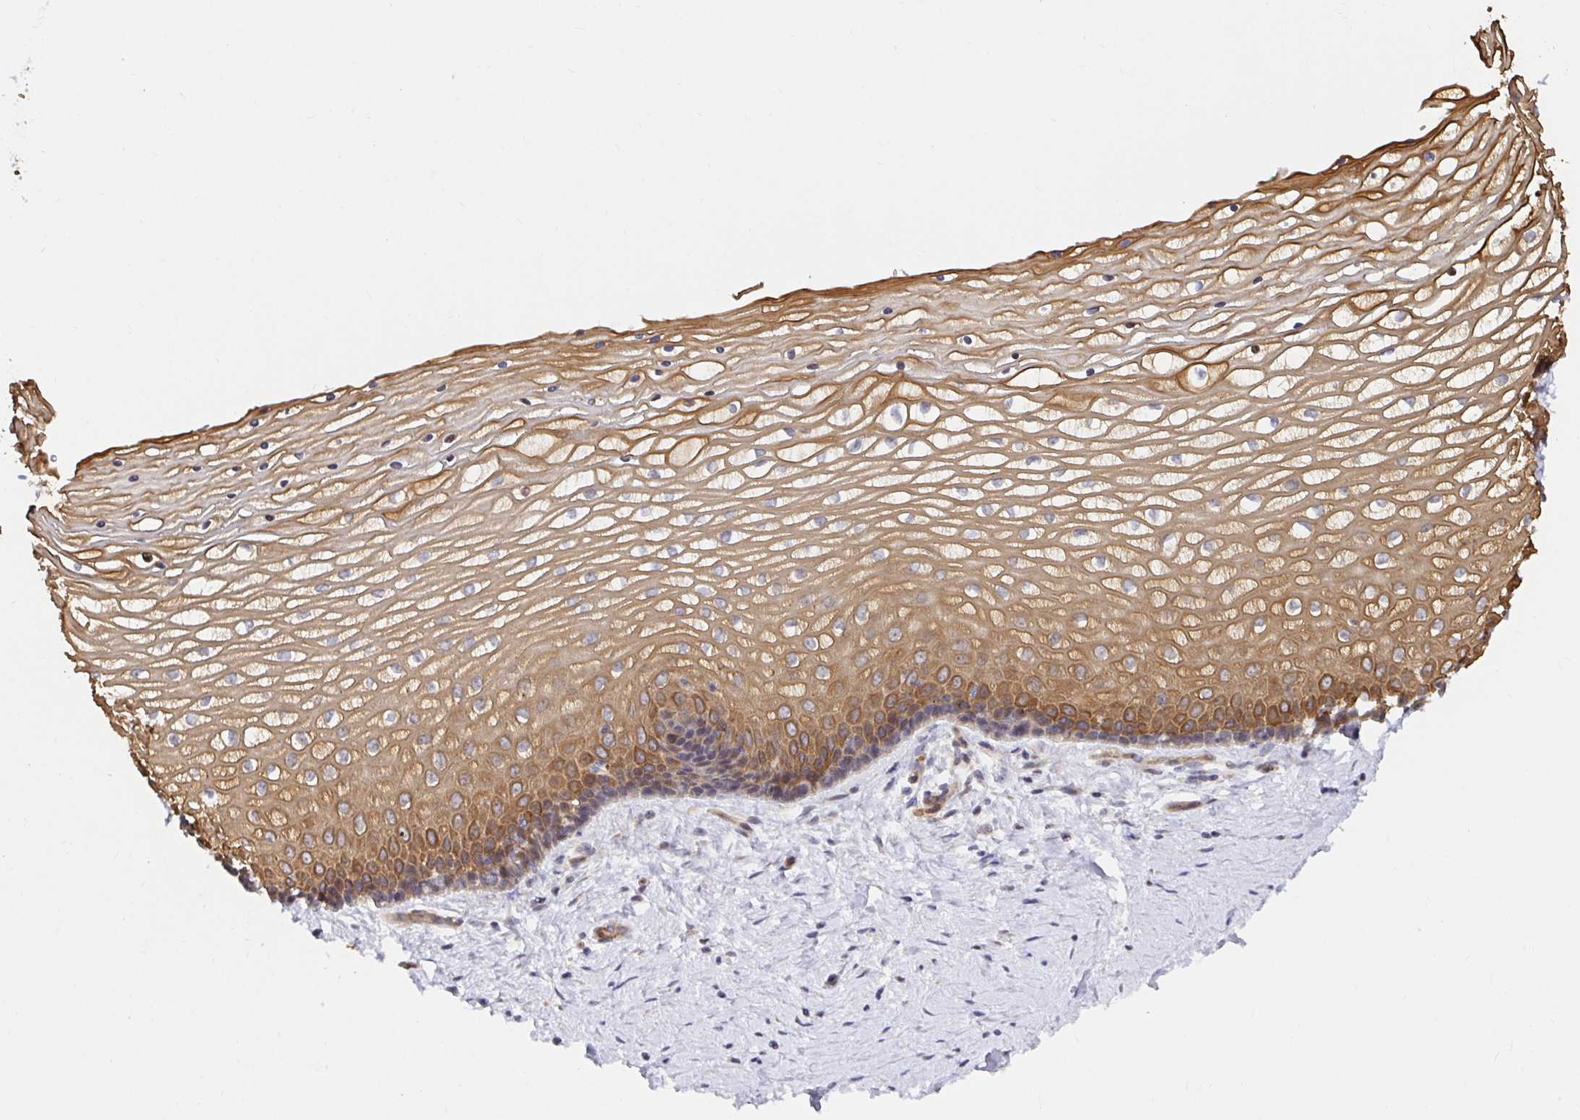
{"staining": {"intensity": "moderate", "quantity": ">75%", "location": "cytoplasmic/membranous"}, "tissue": "vagina", "cell_type": "Squamous epithelial cells", "image_type": "normal", "snomed": [{"axis": "morphology", "description": "Normal tissue, NOS"}, {"axis": "topography", "description": "Vagina"}], "caption": "Squamous epithelial cells display moderate cytoplasmic/membranous positivity in approximately >75% of cells in normal vagina. (brown staining indicates protein expression, while blue staining denotes nuclei).", "gene": "TRIM55", "patient": {"sex": "female", "age": 45}}